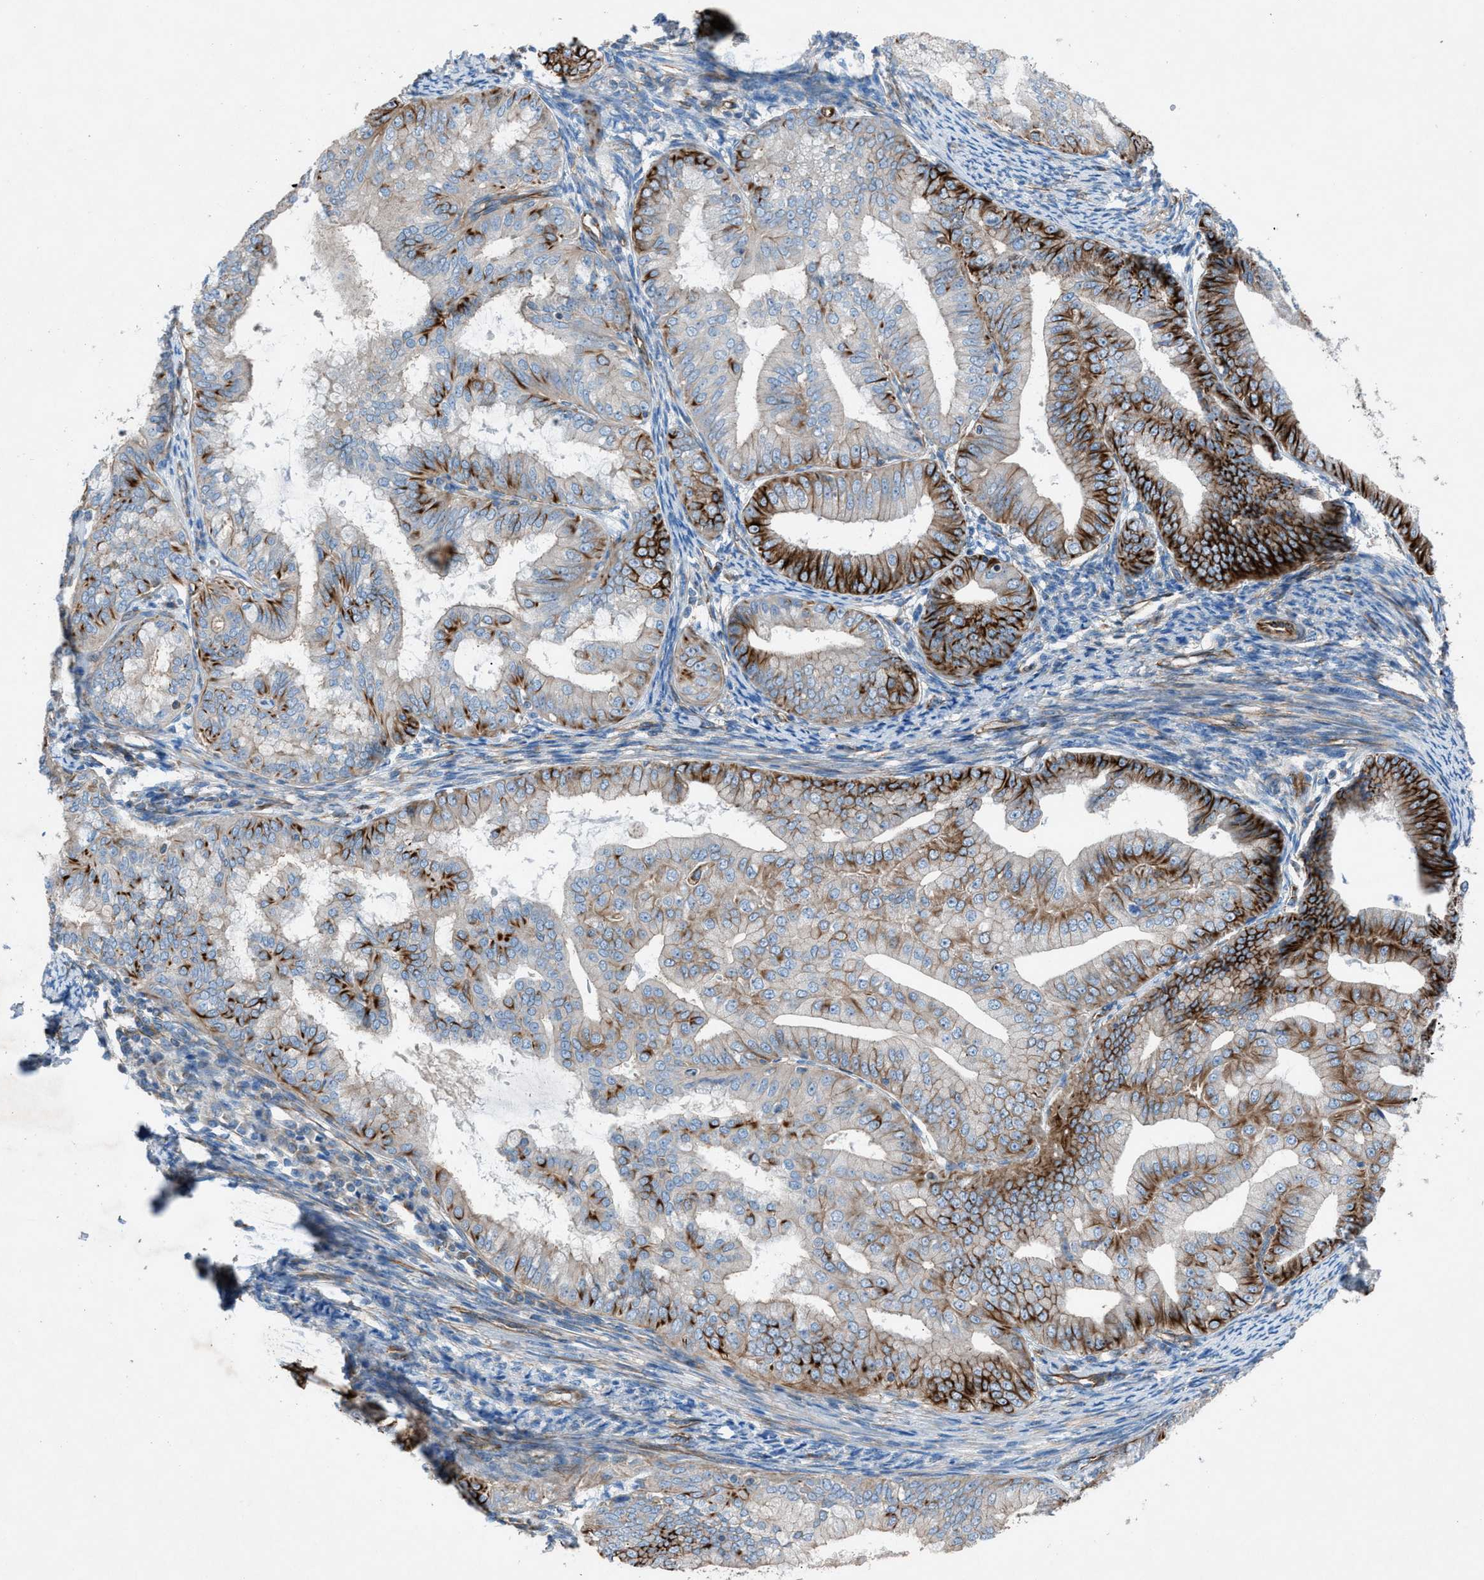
{"staining": {"intensity": "strong", "quantity": "25%-75%", "location": "cytoplasmic/membranous"}, "tissue": "endometrial cancer", "cell_type": "Tumor cells", "image_type": "cancer", "snomed": [{"axis": "morphology", "description": "Adenocarcinoma, NOS"}, {"axis": "topography", "description": "Endometrium"}], "caption": "Strong cytoplasmic/membranous positivity is present in approximately 25%-75% of tumor cells in adenocarcinoma (endometrial). (IHC, brightfield microscopy, high magnification).", "gene": "CABP7", "patient": {"sex": "female", "age": 63}}